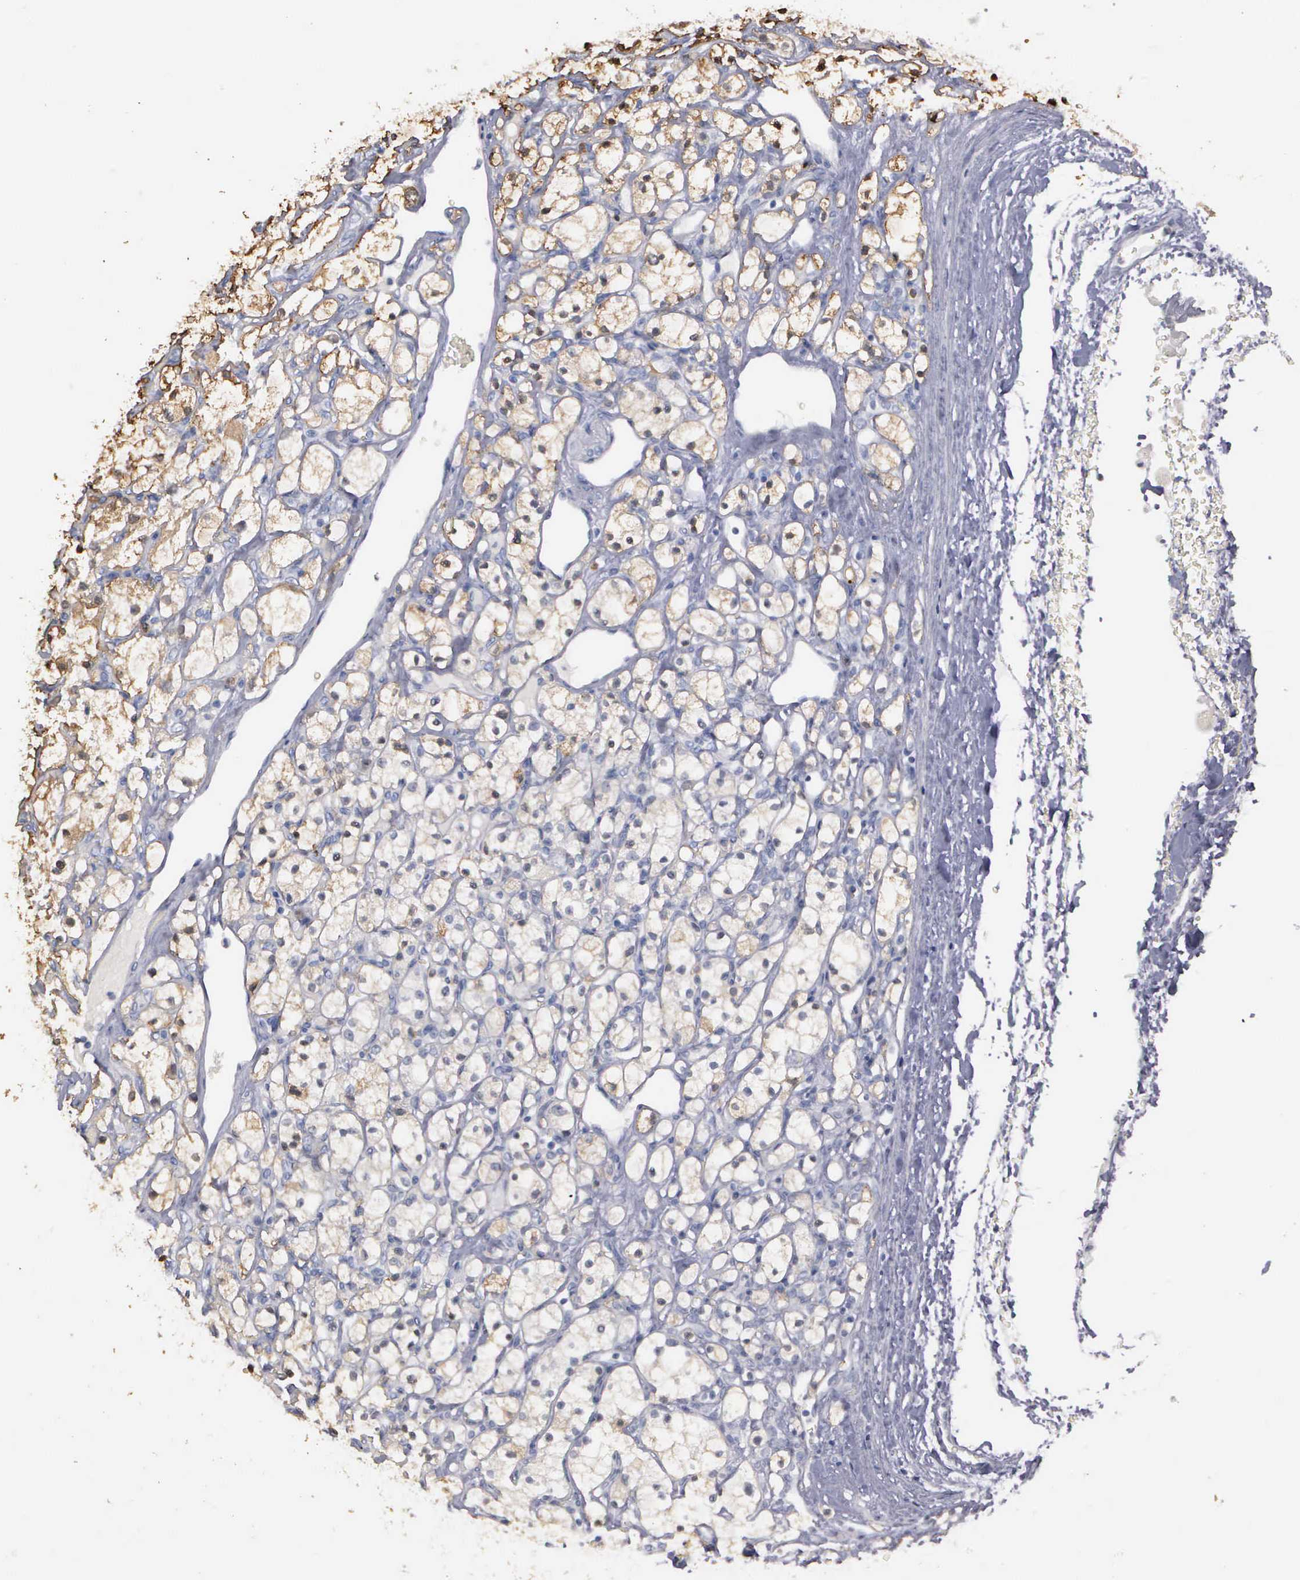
{"staining": {"intensity": "moderate", "quantity": "25%-75%", "location": "cytoplasmic/membranous"}, "tissue": "renal cancer", "cell_type": "Tumor cells", "image_type": "cancer", "snomed": [{"axis": "morphology", "description": "Adenocarcinoma, NOS"}, {"axis": "topography", "description": "Kidney"}], "caption": "This micrograph reveals immunohistochemistry (IHC) staining of human renal cancer (adenocarcinoma), with medium moderate cytoplasmic/membranous positivity in about 25%-75% of tumor cells.", "gene": "ENO3", "patient": {"sex": "female", "age": 83}}